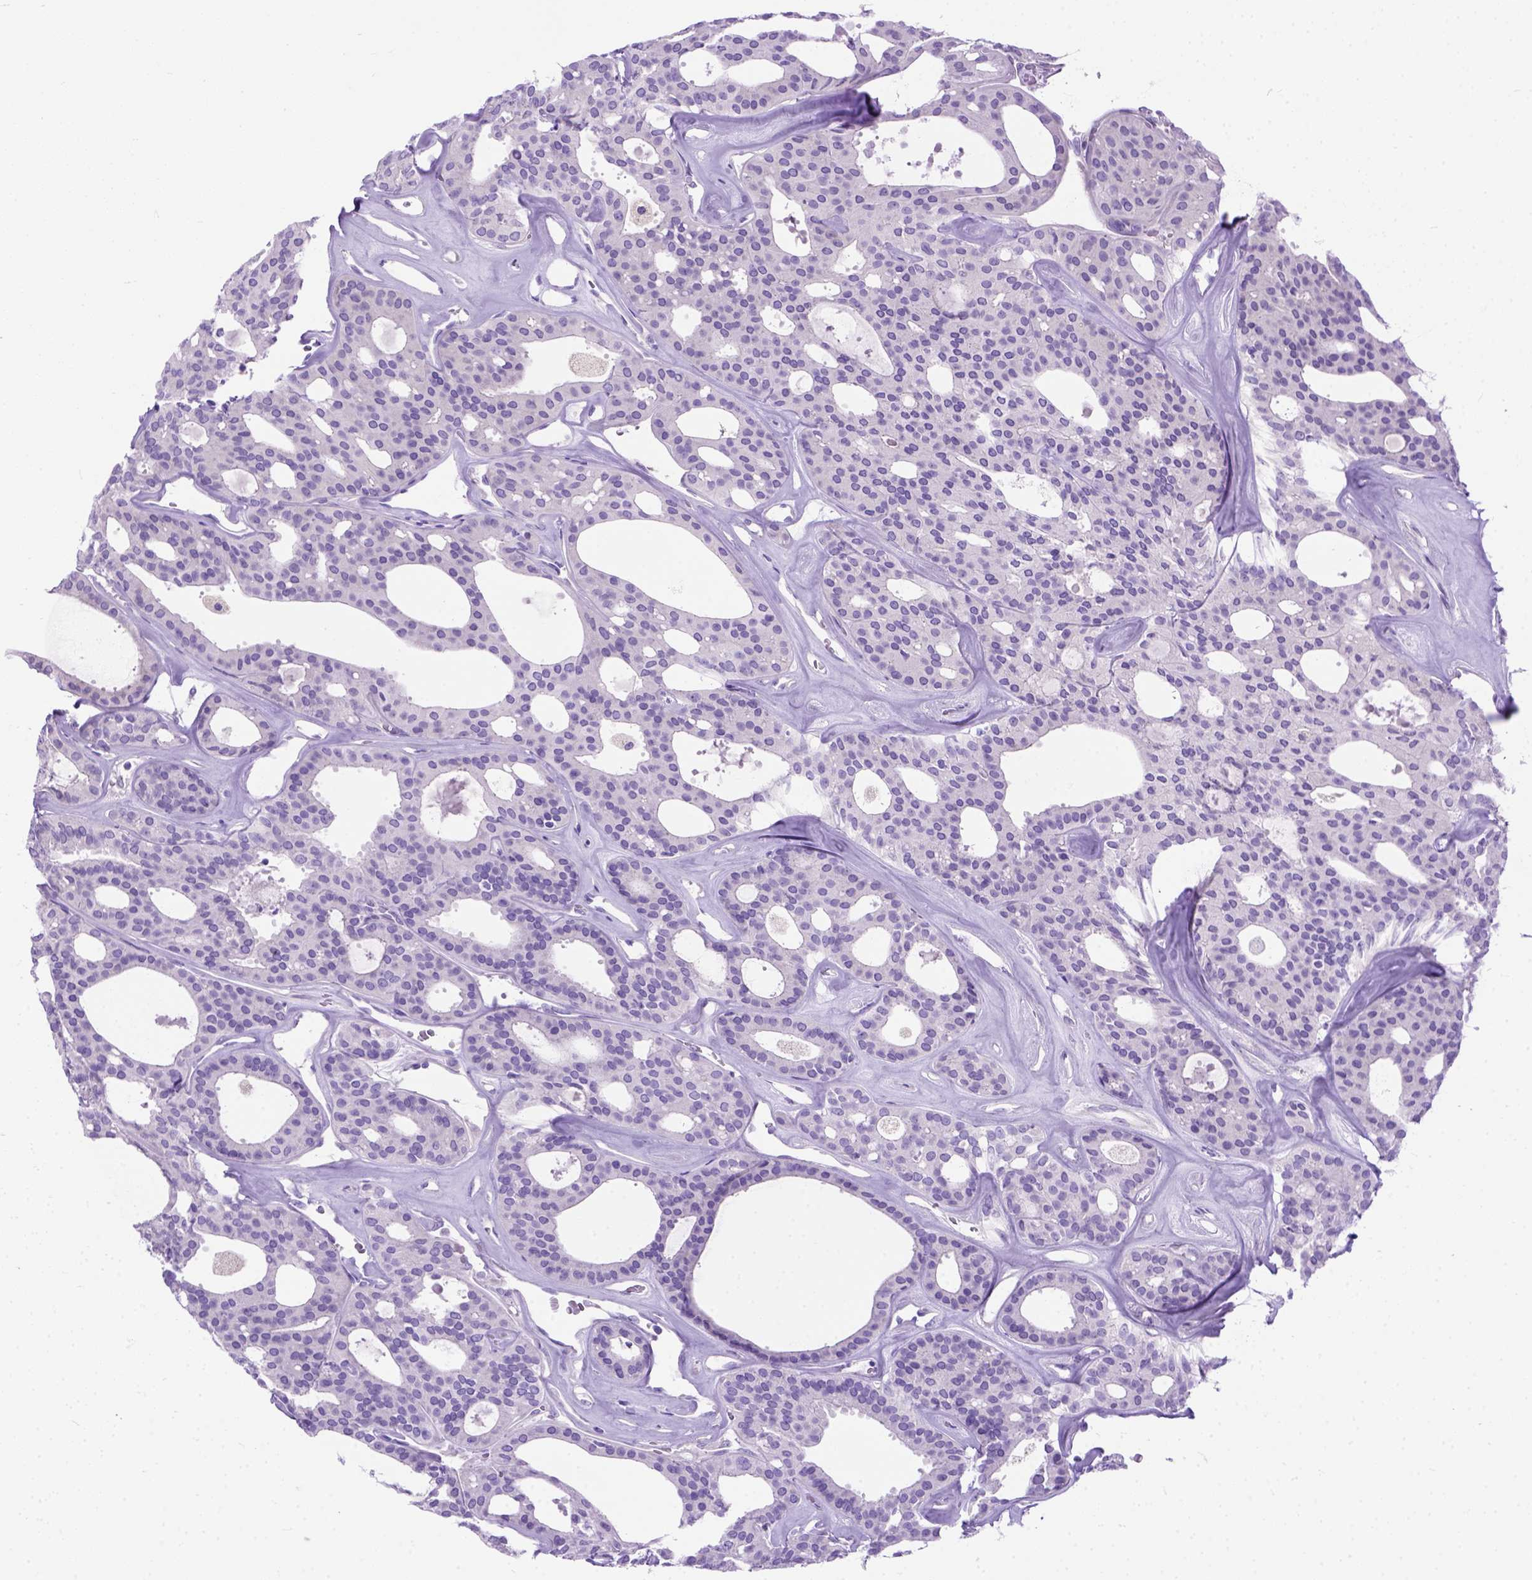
{"staining": {"intensity": "negative", "quantity": "none", "location": "none"}, "tissue": "thyroid cancer", "cell_type": "Tumor cells", "image_type": "cancer", "snomed": [{"axis": "morphology", "description": "Follicular adenoma carcinoma, NOS"}, {"axis": "topography", "description": "Thyroid gland"}], "caption": "Immunohistochemistry (IHC) histopathology image of human thyroid cancer (follicular adenoma carcinoma) stained for a protein (brown), which reveals no staining in tumor cells.", "gene": "ODAD3", "patient": {"sex": "male", "age": 75}}